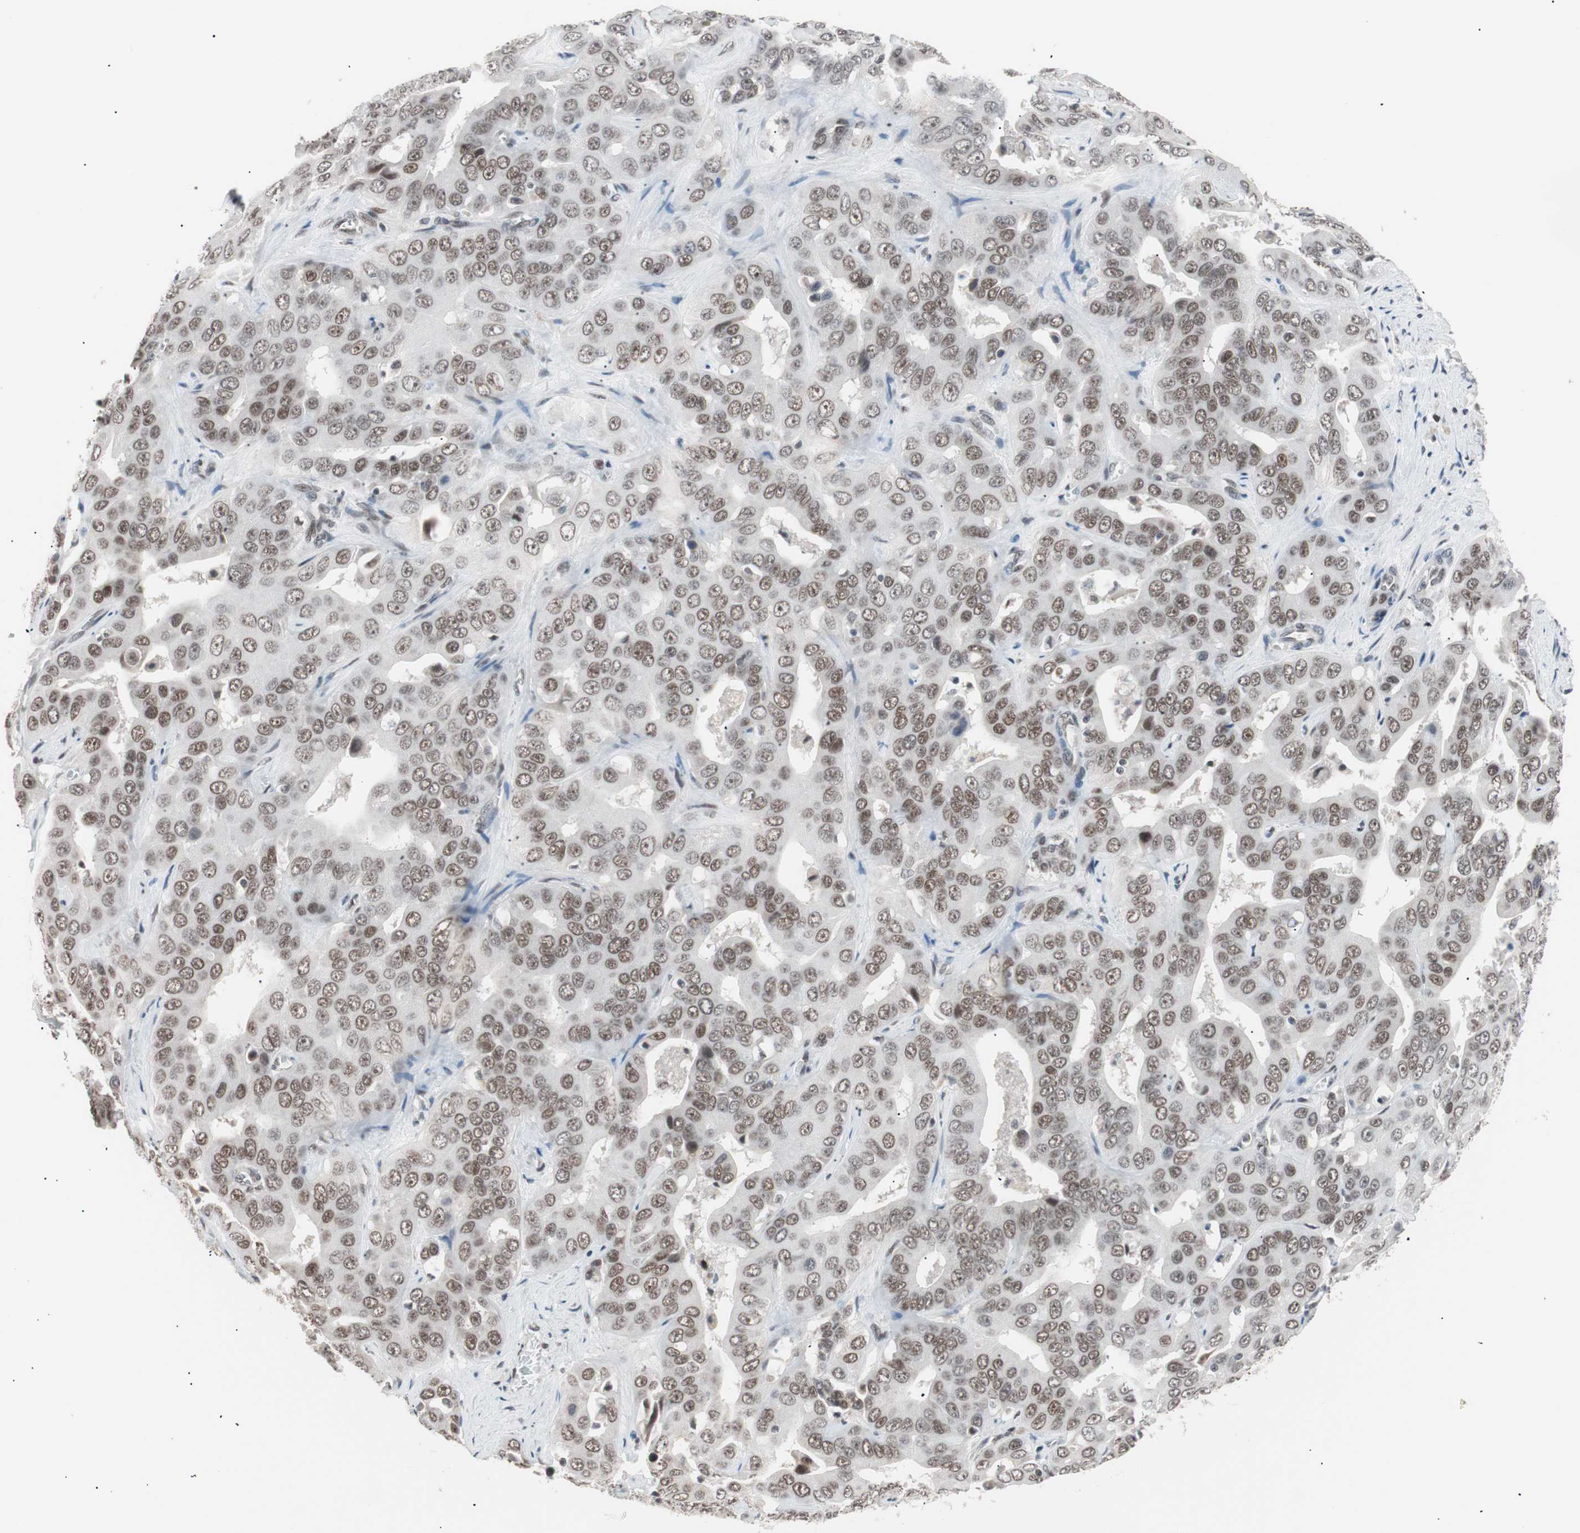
{"staining": {"intensity": "moderate", "quantity": "25%-75%", "location": "nuclear"}, "tissue": "liver cancer", "cell_type": "Tumor cells", "image_type": "cancer", "snomed": [{"axis": "morphology", "description": "Cholangiocarcinoma"}, {"axis": "topography", "description": "Liver"}], "caption": "Protein expression analysis of human liver cancer reveals moderate nuclear positivity in about 25%-75% of tumor cells.", "gene": "LIG3", "patient": {"sex": "female", "age": 52}}